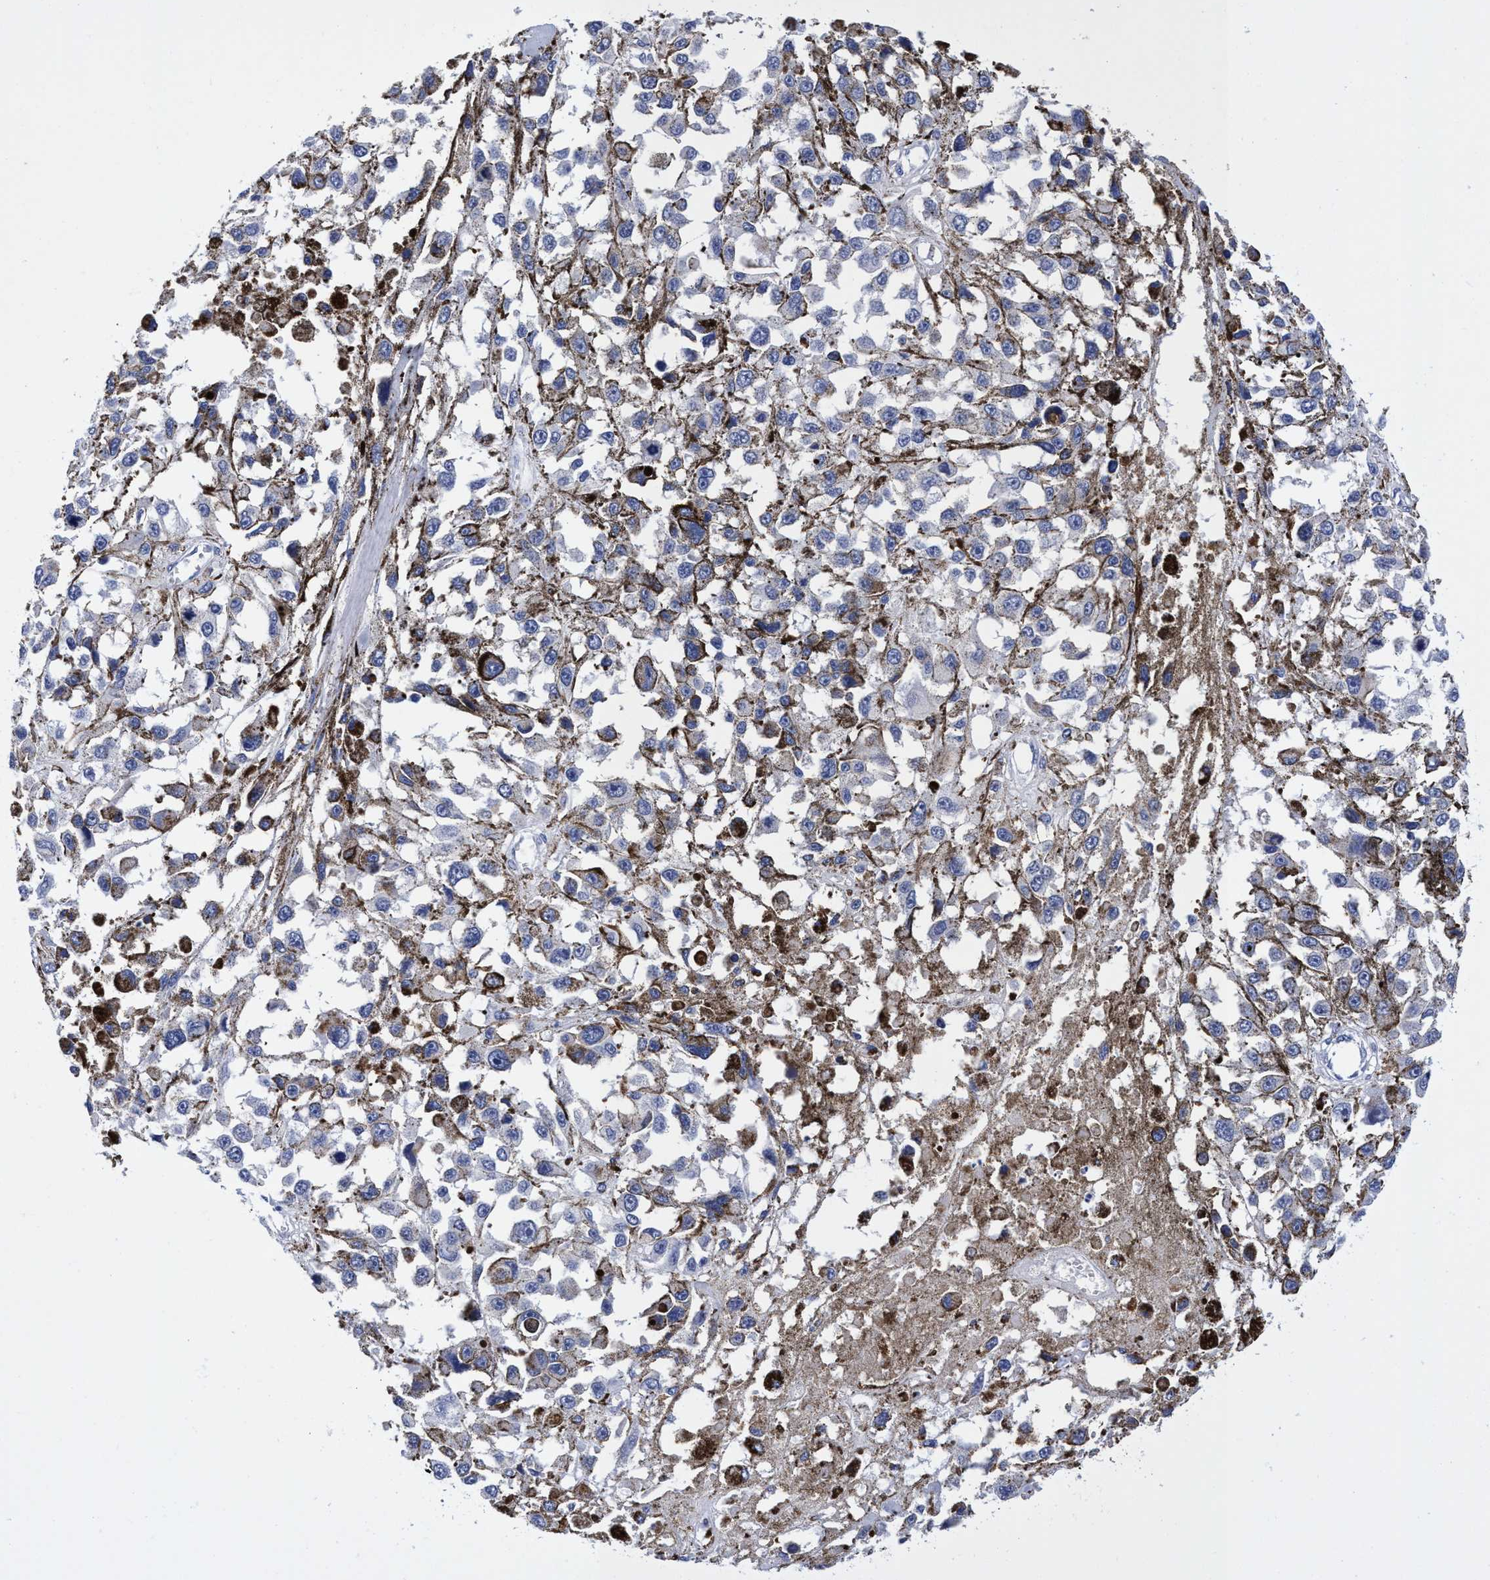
{"staining": {"intensity": "negative", "quantity": "none", "location": "none"}, "tissue": "melanoma", "cell_type": "Tumor cells", "image_type": "cancer", "snomed": [{"axis": "morphology", "description": "Malignant melanoma, Metastatic site"}, {"axis": "topography", "description": "Lymph node"}], "caption": "IHC histopathology image of malignant melanoma (metastatic site) stained for a protein (brown), which shows no staining in tumor cells.", "gene": "PLPPR1", "patient": {"sex": "male", "age": 59}}